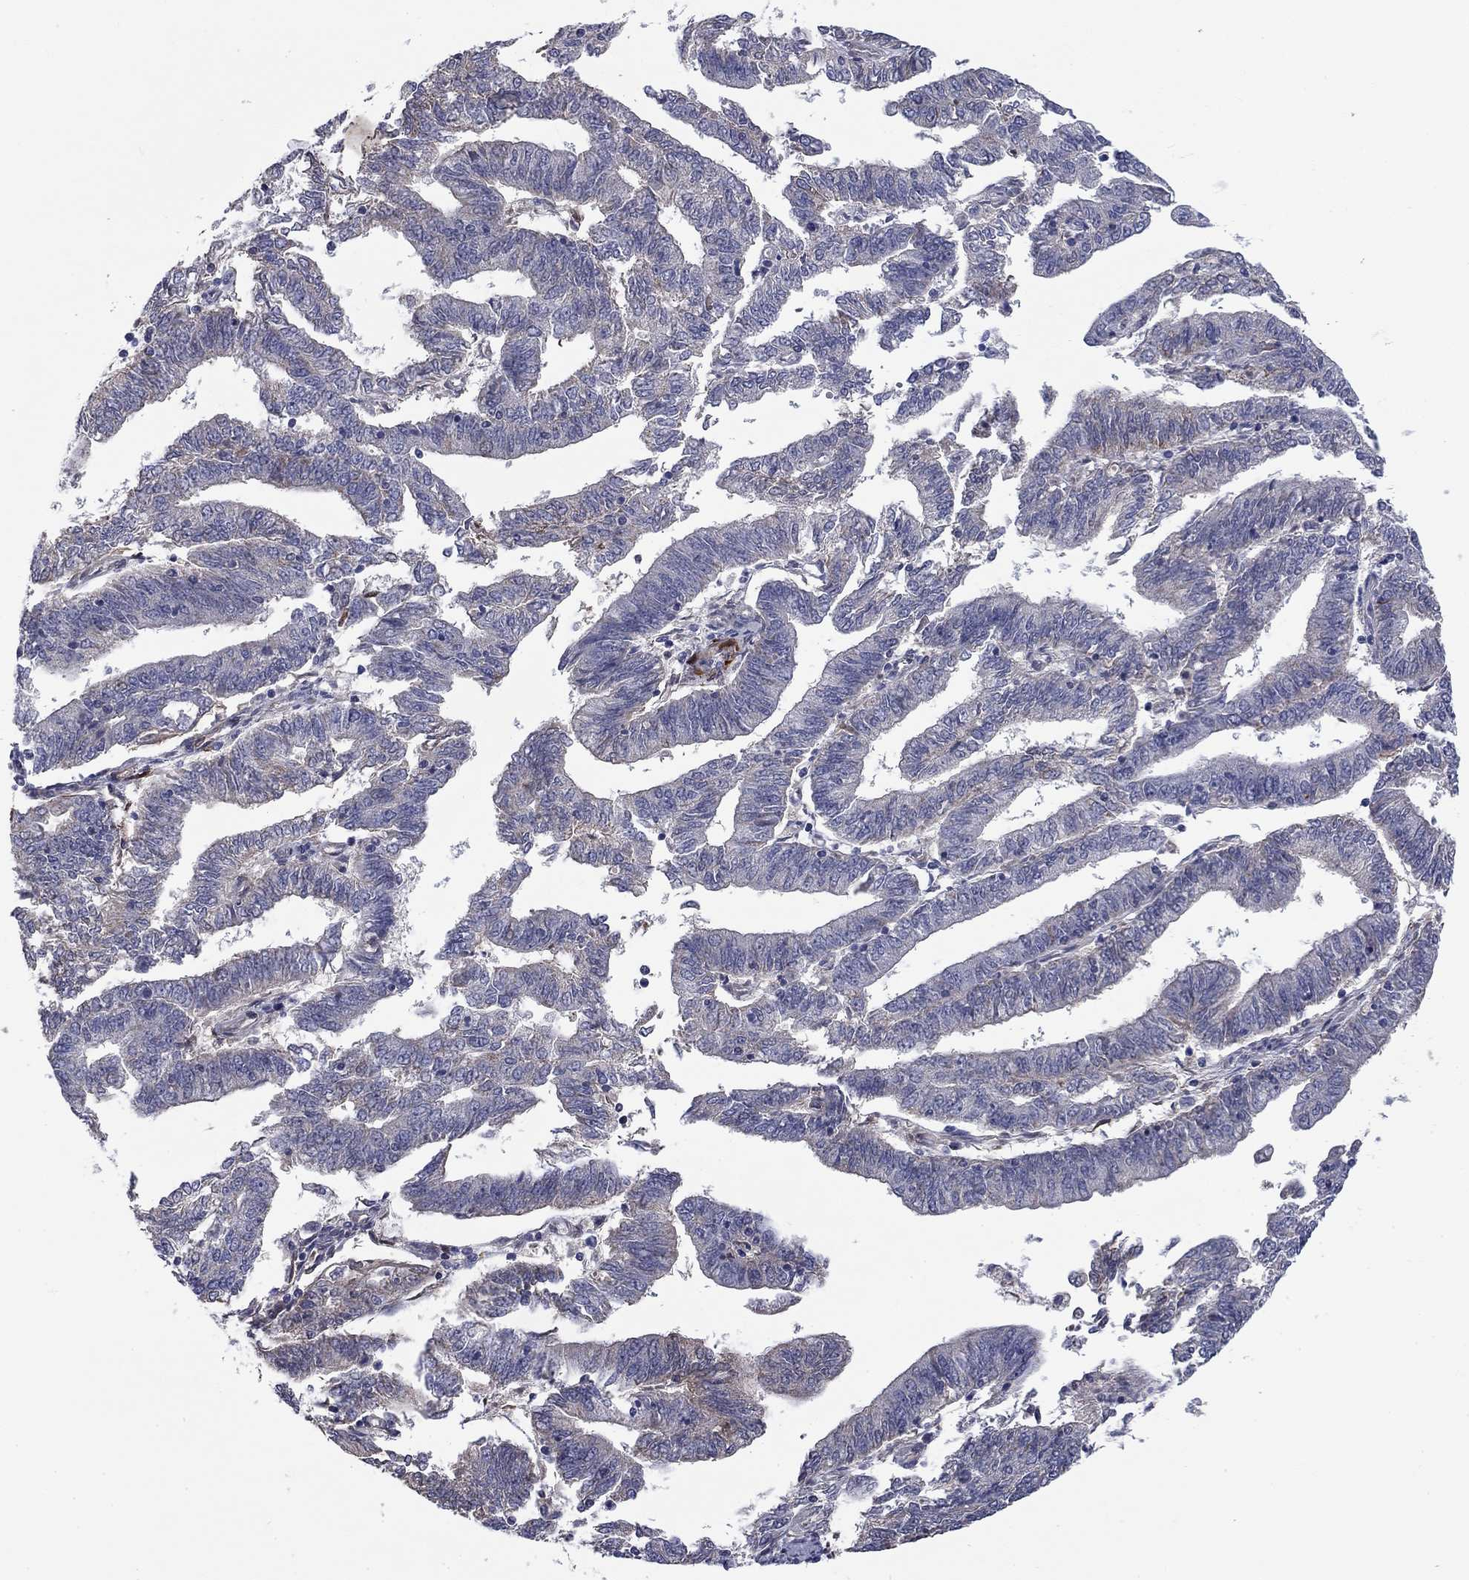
{"staining": {"intensity": "negative", "quantity": "none", "location": "none"}, "tissue": "endometrial cancer", "cell_type": "Tumor cells", "image_type": "cancer", "snomed": [{"axis": "morphology", "description": "Adenocarcinoma, NOS"}, {"axis": "topography", "description": "Endometrium"}], "caption": "This is a histopathology image of immunohistochemistry (IHC) staining of endometrial cancer, which shows no staining in tumor cells.", "gene": "FRK", "patient": {"sex": "female", "age": 82}}